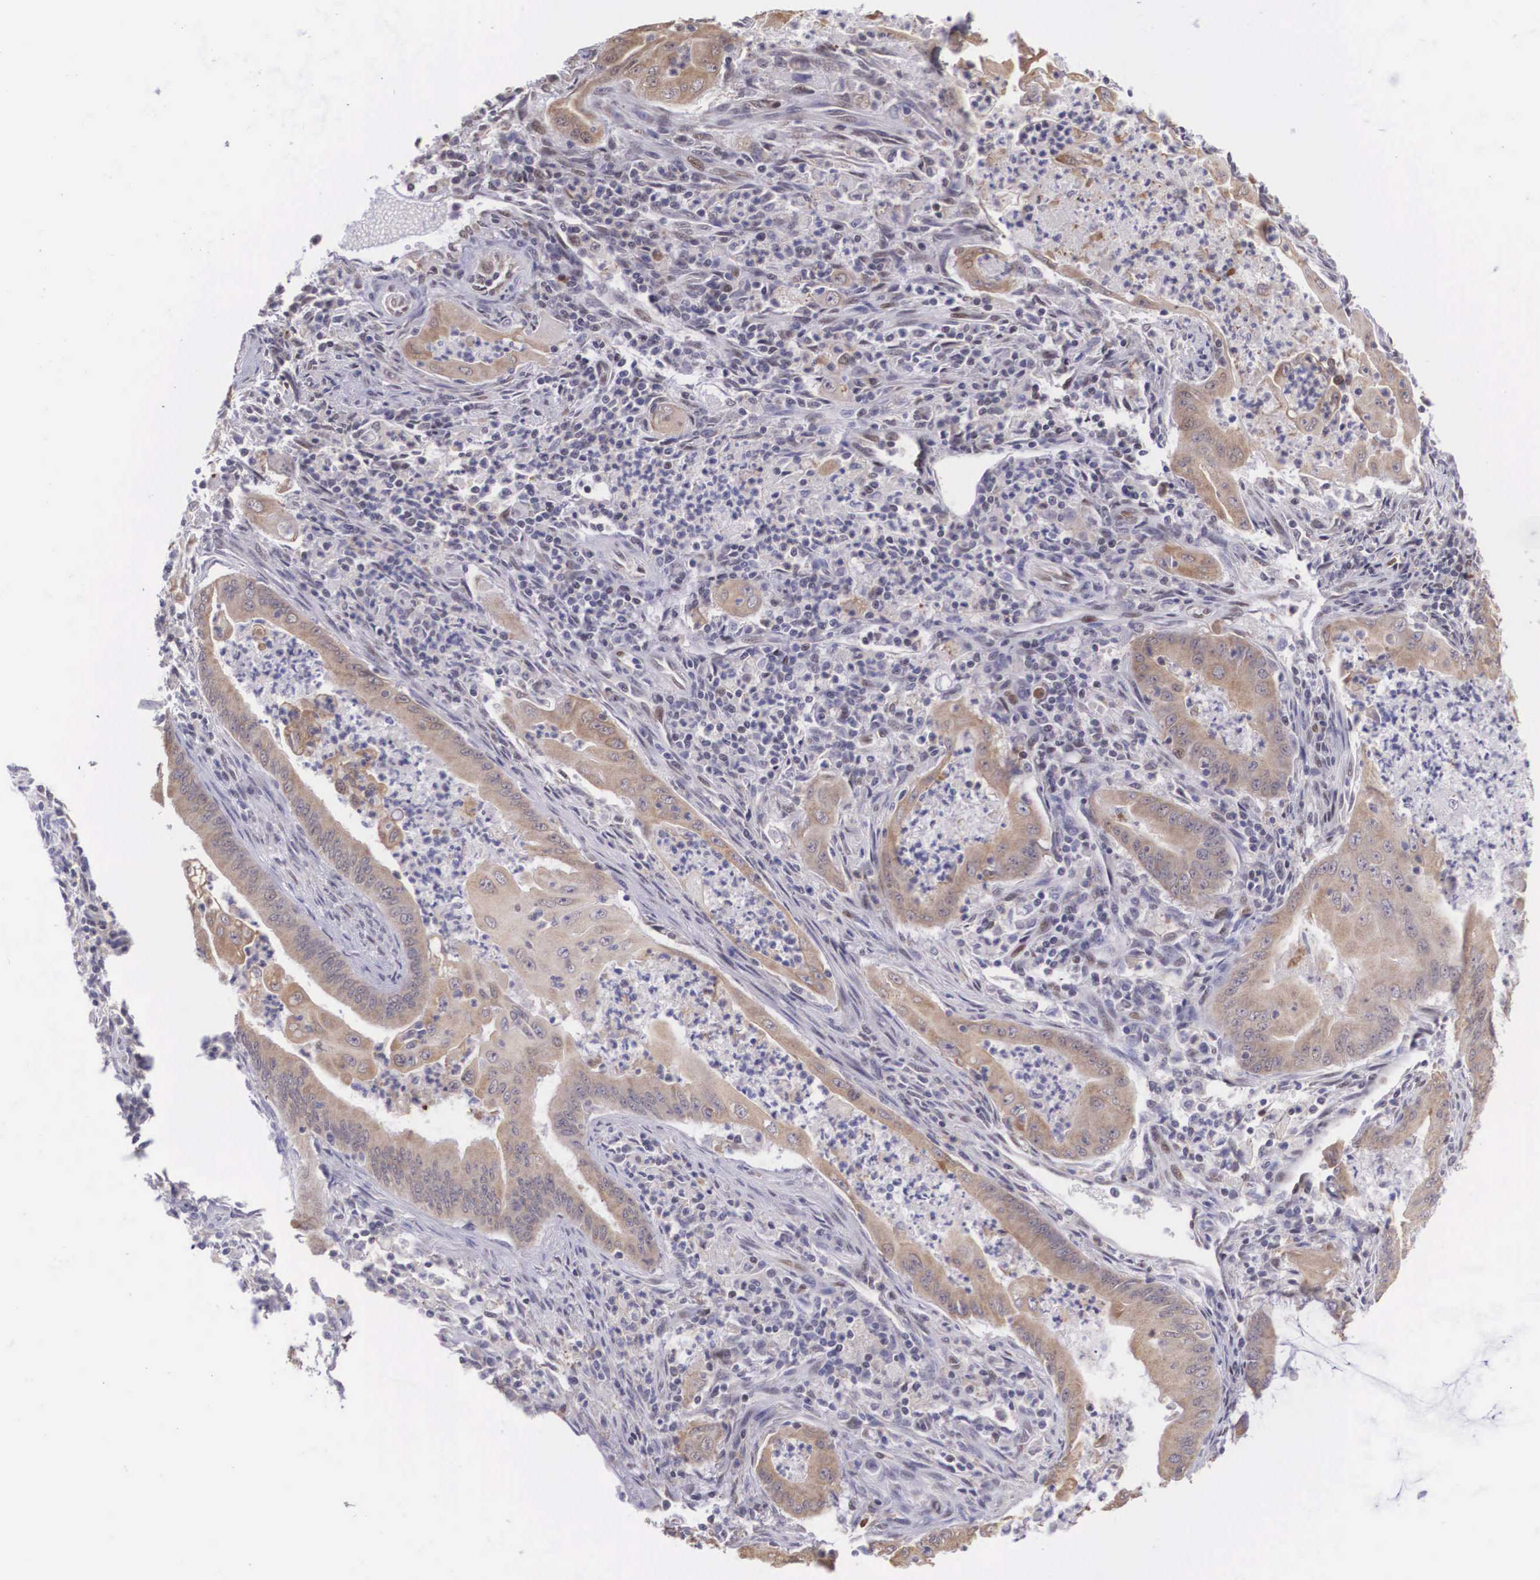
{"staining": {"intensity": "weak", "quantity": "25%-75%", "location": "cytoplasmic/membranous"}, "tissue": "endometrial cancer", "cell_type": "Tumor cells", "image_type": "cancer", "snomed": [{"axis": "morphology", "description": "Adenocarcinoma, NOS"}, {"axis": "topography", "description": "Endometrium"}], "caption": "DAB immunohistochemical staining of endometrial cancer (adenocarcinoma) displays weak cytoplasmic/membranous protein positivity in approximately 25%-75% of tumor cells. (Stains: DAB (3,3'-diaminobenzidine) in brown, nuclei in blue, Microscopy: brightfield microscopy at high magnification).", "gene": "SLC25A21", "patient": {"sex": "female", "age": 63}}